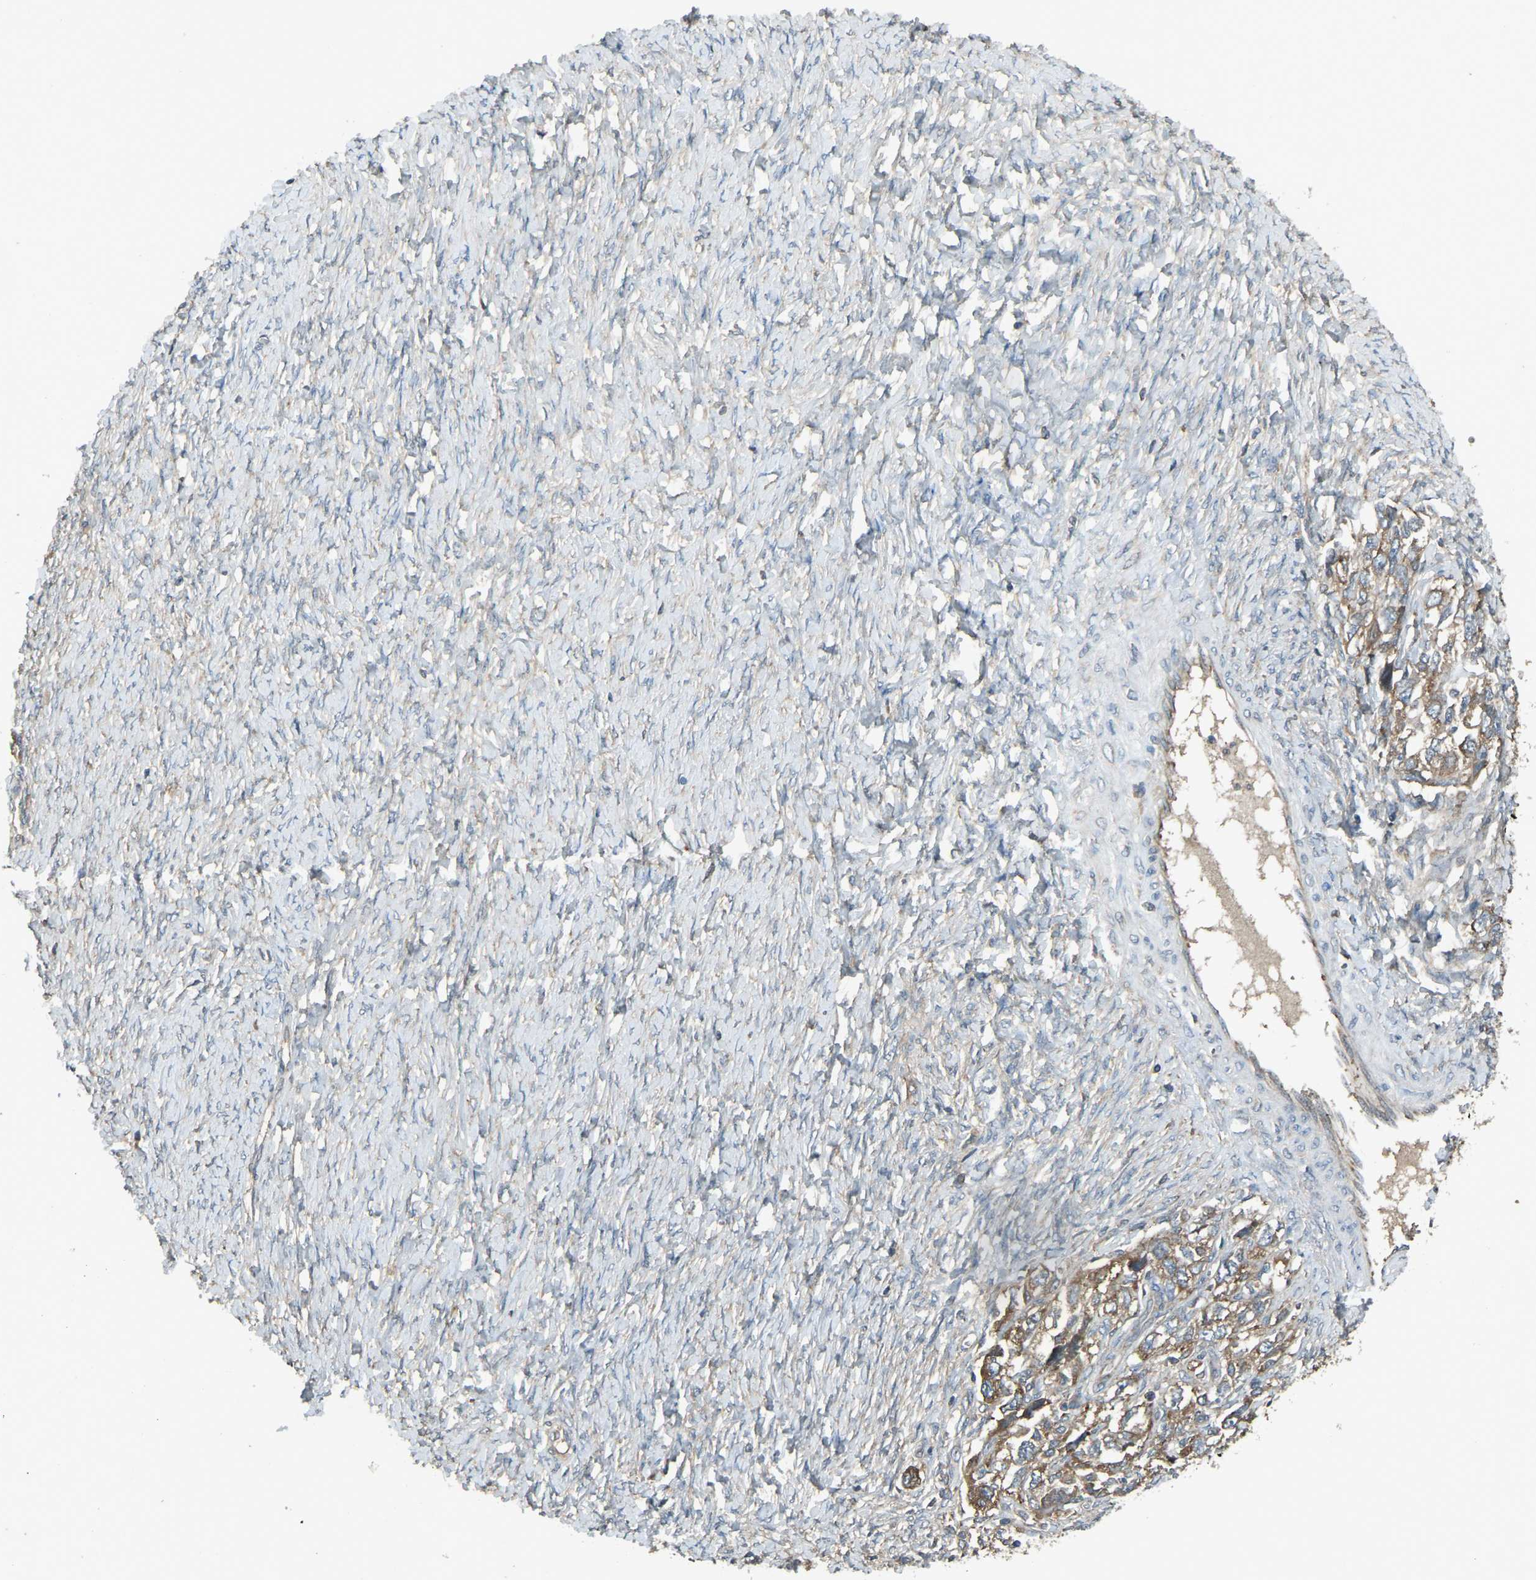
{"staining": {"intensity": "moderate", "quantity": ">75%", "location": "cytoplasmic/membranous"}, "tissue": "ovarian cancer", "cell_type": "Tumor cells", "image_type": "cancer", "snomed": [{"axis": "morphology", "description": "Carcinoma, NOS"}, {"axis": "morphology", "description": "Cystadenocarcinoma, serous, NOS"}, {"axis": "topography", "description": "Ovary"}], "caption": "Immunohistochemical staining of ovarian cancer shows medium levels of moderate cytoplasmic/membranous staining in approximately >75% of tumor cells.", "gene": "AIMP1", "patient": {"sex": "female", "age": 69}}